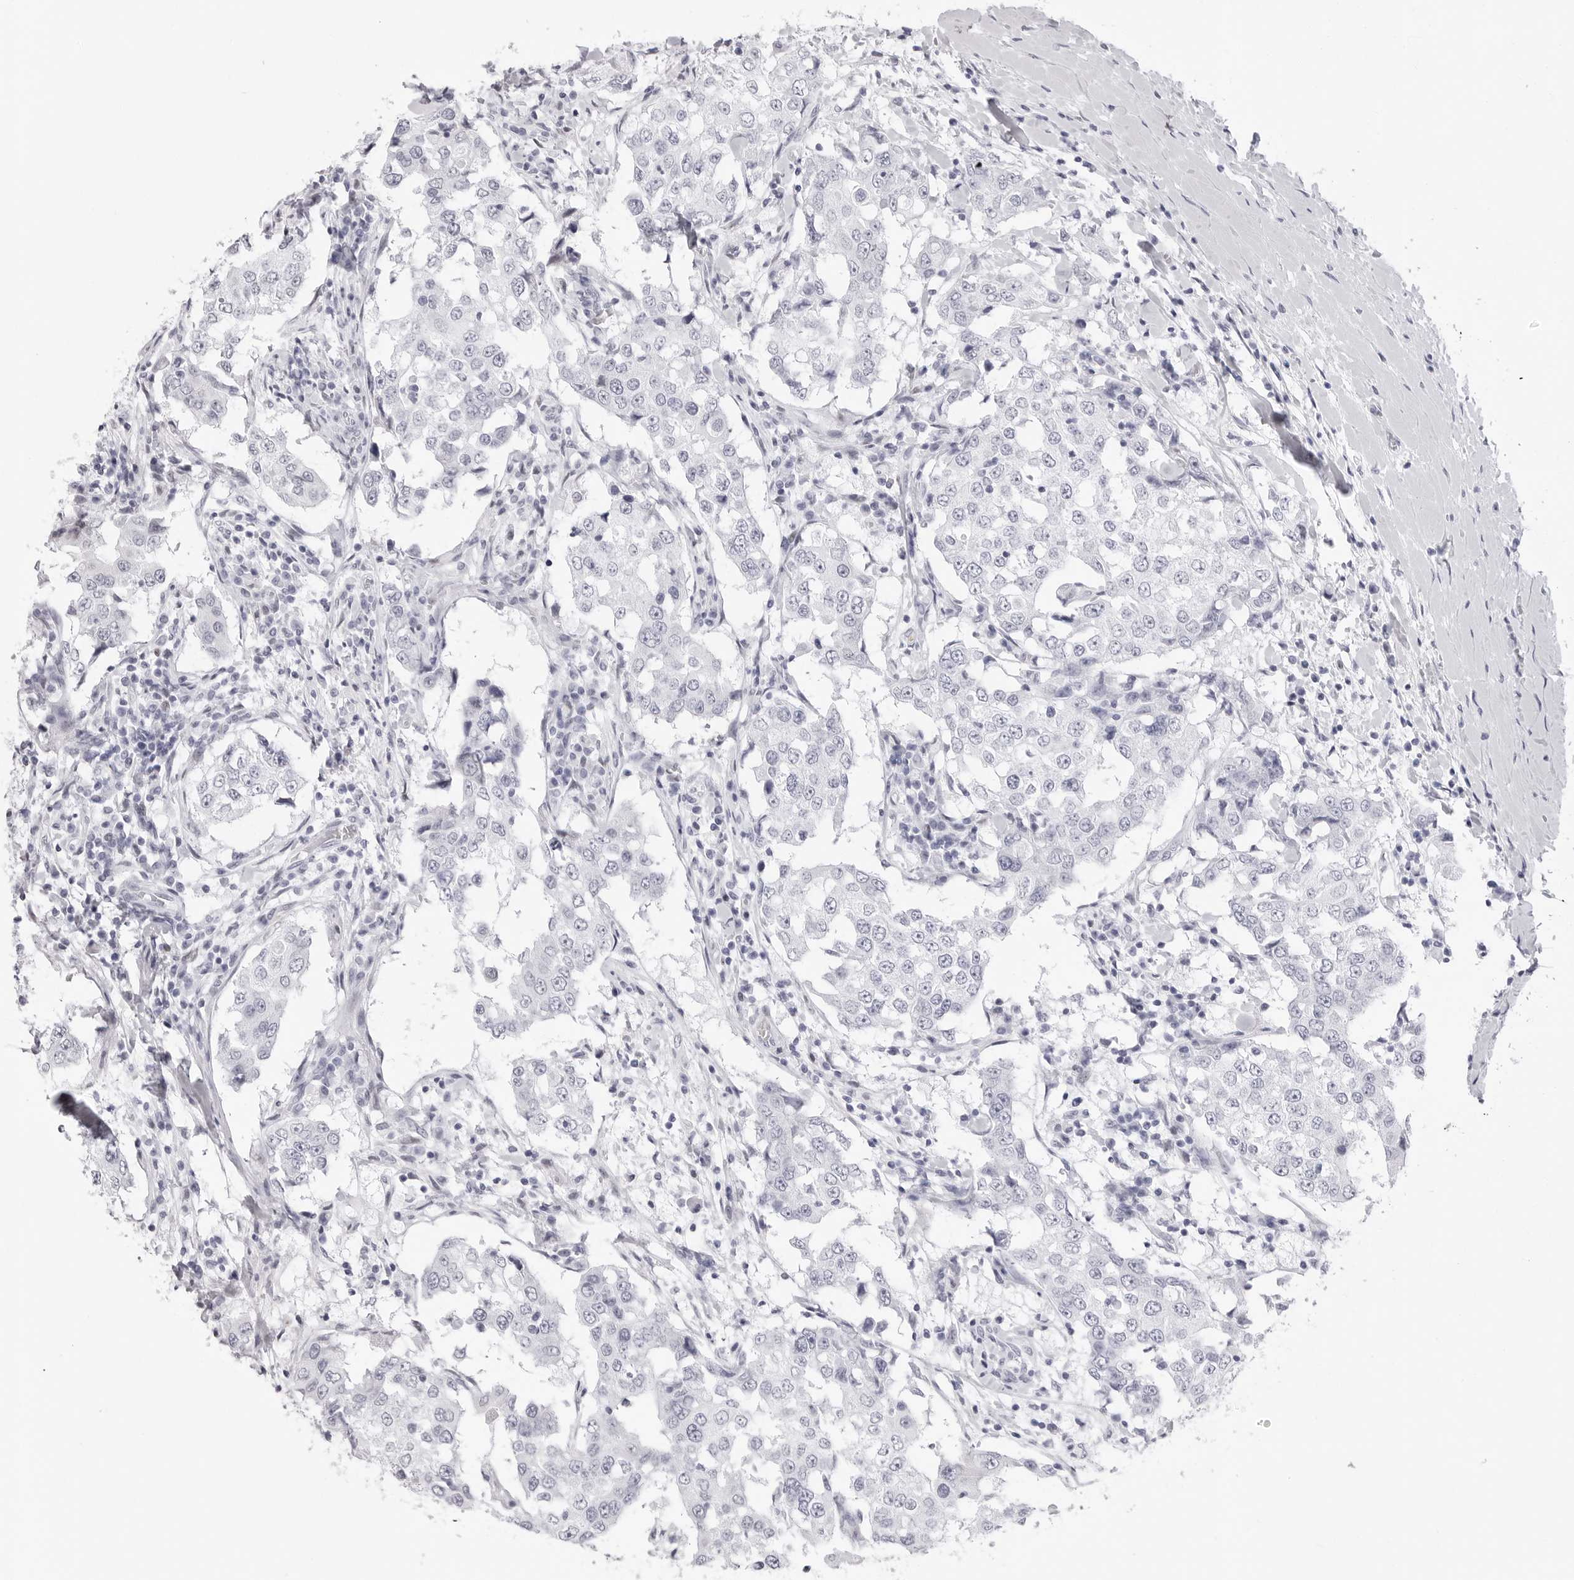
{"staining": {"intensity": "negative", "quantity": "none", "location": "none"}, "tissue": "breast cancer", "cell_type": "Tumor cells", "image_type": "cancer", "snomed": [{"axis": "morphology", "description": "Duct carcinoma"}, {"axis": "topography", "description": "Breast"}], "caption": "Breast cancer was stained to show a protein in brown. There is no significant staining in tumor cells.", "gene": "TSSK1B", "patient": {"sex": "female", "age": 27}}